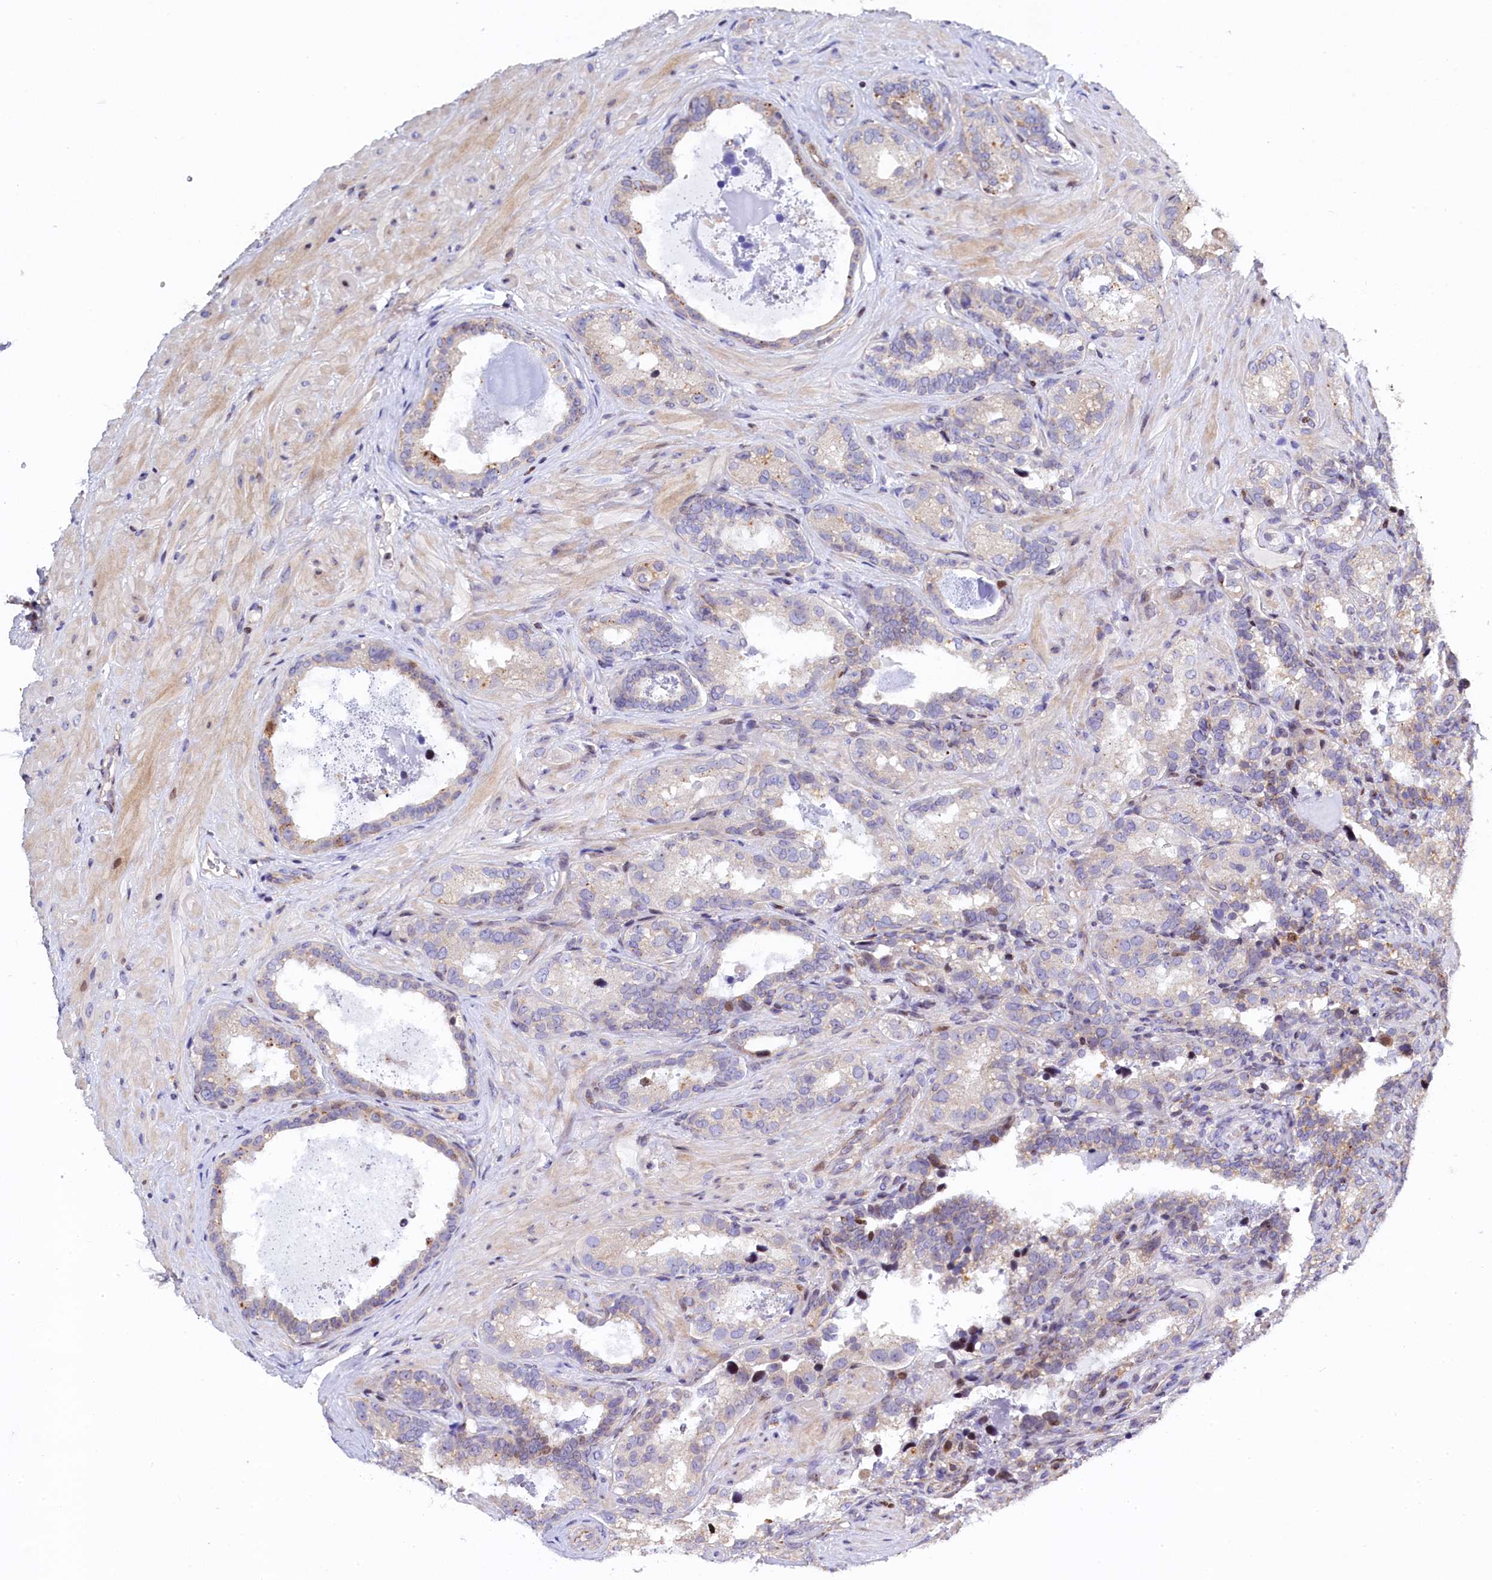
{"staining": {"intensity": "negative", "quantity": "none", "location": "none"}, "tissue": "seminal vesicle", "cell_type": "Glandular cells", "image_type": "normal", "snomed": [{"axis": "morphology", "description": "Normal tissue, NOS"}, {"axis": "topography", "description": "Seminal veicle"}, {"axis": "topography", "description": "Peripheral nerve tissue"}], "caption": "A high-resolution histopathology image shows immunohistochemistry staining of benign seminal vesicle, which reveals no significant positivity in glandular cells. (Immunohistochemistry, brightfield microscopy, high magnification).", "gene": "TGDS", "patient": {"sex": "male", "age": 67}}